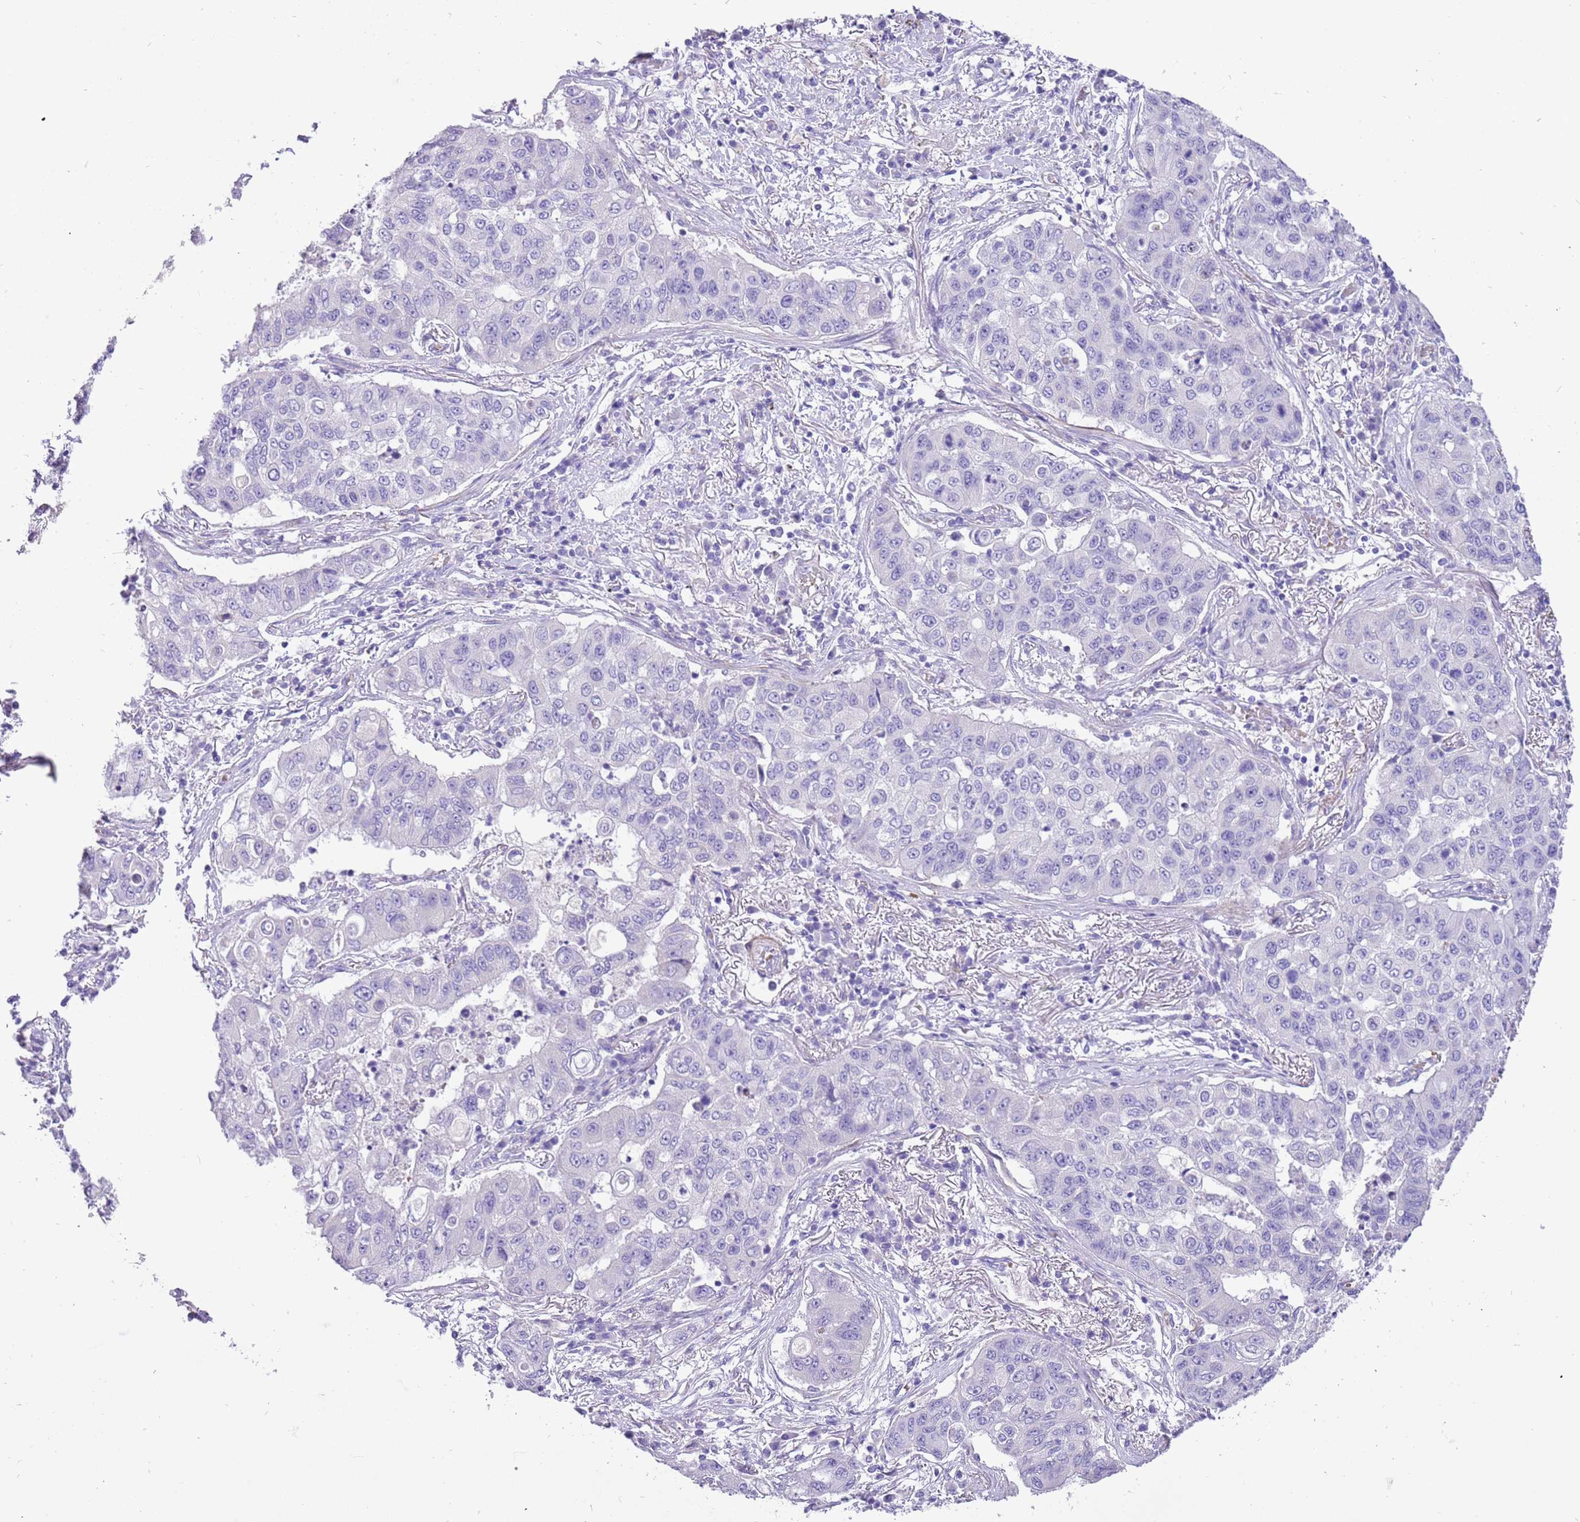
{"staining": {"intensity": "negative", "quantity": "none", "location": "none"}, "tissue": "lung cancer", "cell_type": "Tumor cells", "image_type": "cancer", "snomed": [{"axis": "morphology", "description": "Squamous cell carcinoma, NOS"}, {"axis": "topography", "description": "Lung"}], "caption": "Micrograph shows no significant protein positivity in tumor cells of lung cancer. (Brightfield microscopy of DAB IHC at high magnification).", "gene": "KBTBD3", "patient": {"sex": "male", "age": 74}}